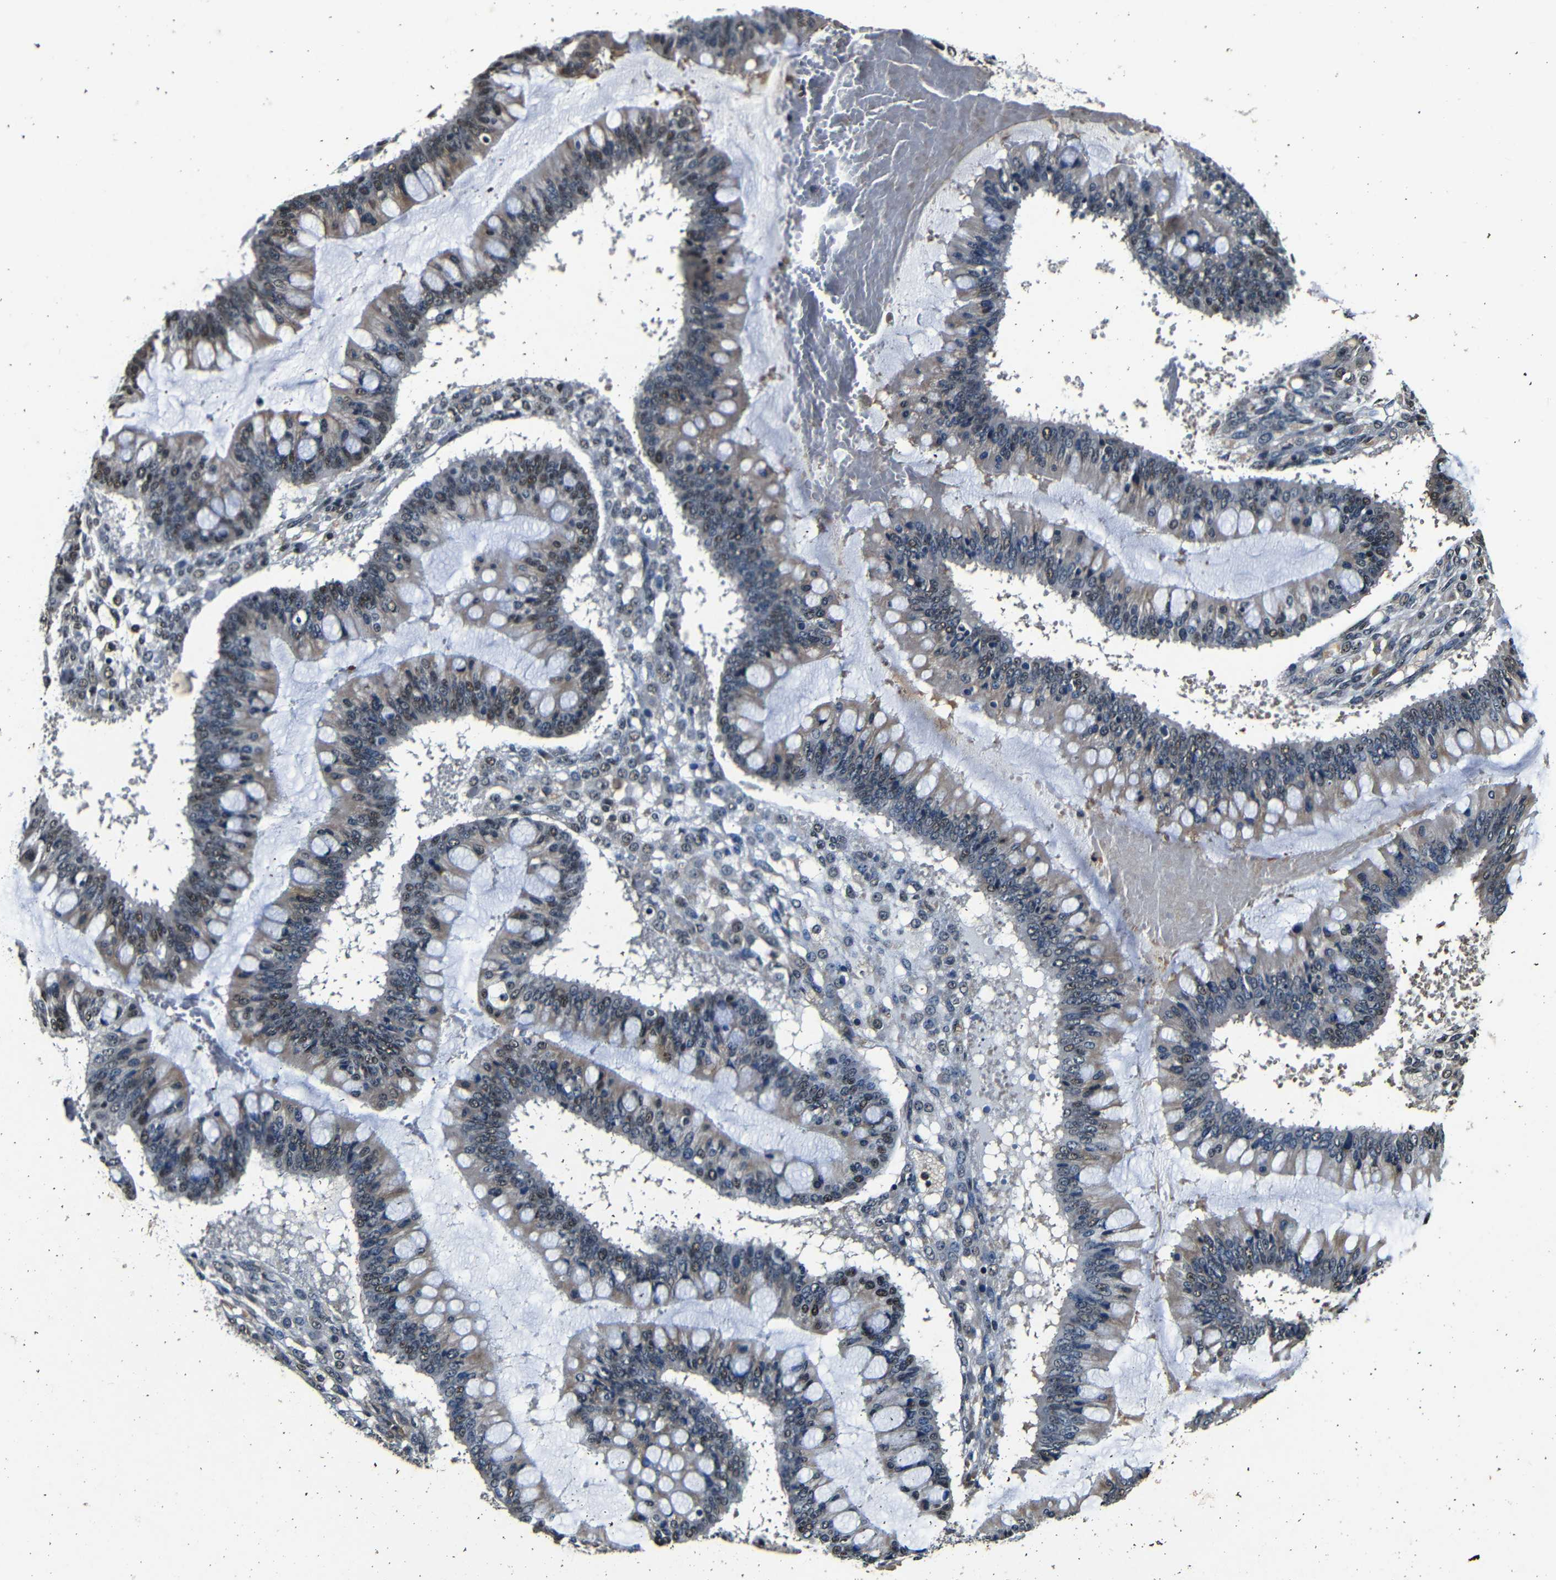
{"staining": {"intensity": "weak", "quantity": "<25%", "location": "cytoplasmic/membranous,nuclear"}, "tissue": "ovarian cancer", "cell_type": "Tumor cells", "image_type": "cancer", "snomed": [{"axis": "morphology", "description": "Cystadenocarcinoma, mucinous, NOS"}, {"axis": "topography", "description": "Ovary"}], "caption": "Immunohistochemistry (IHC) image of human ovarian cancer stained for a protein (brown), which demonstrates no expression in tumor cells.", "gene": "FOXD4", "patient": {"sex": "female", "age": 73}}